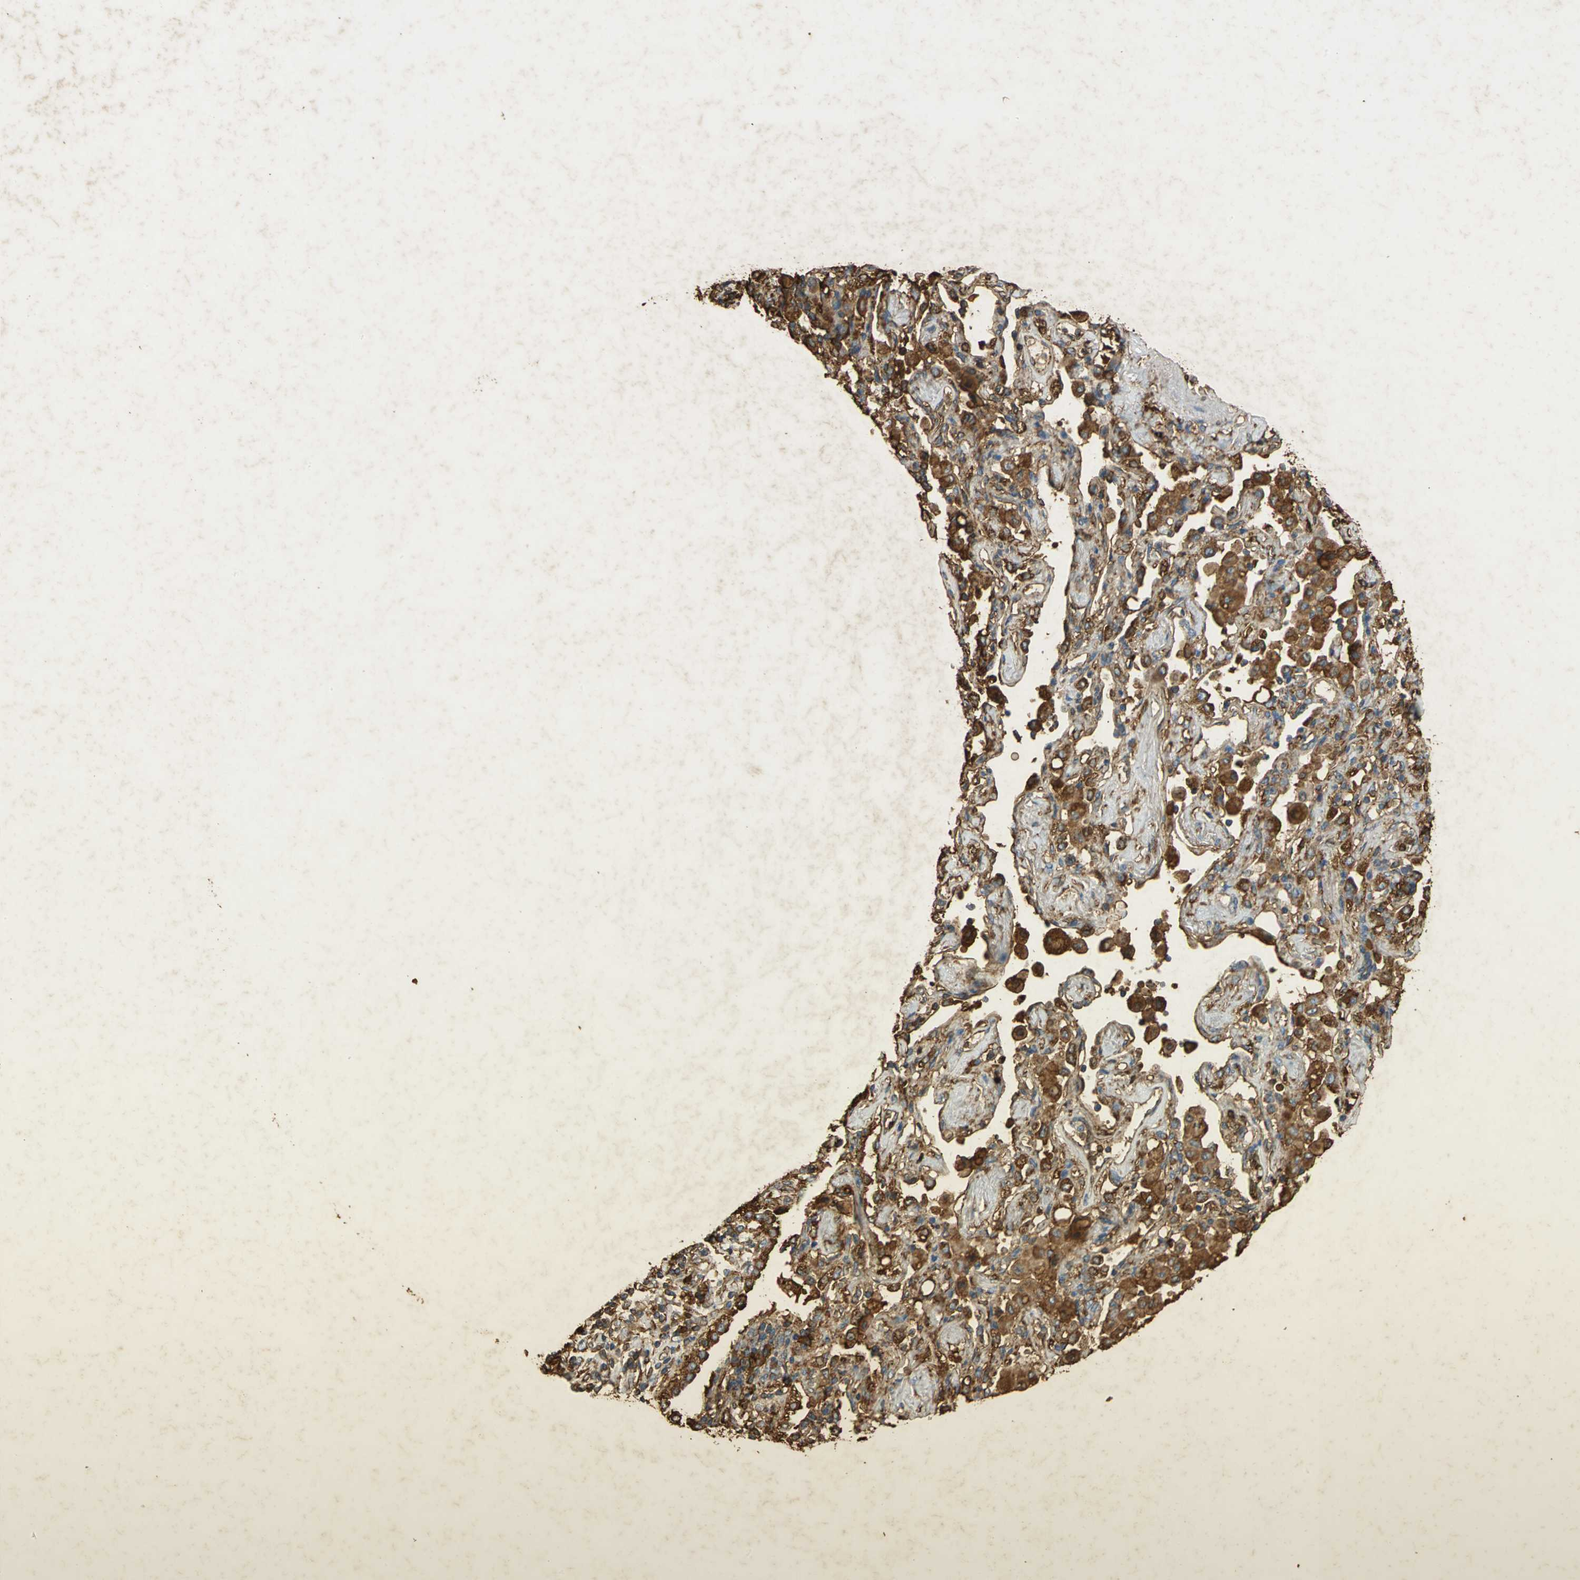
{"staining": {"intensity": "moderate", "quantity": ">75%", "location": "cytoplasmic/membranous"}, "tissue": "lung cancer", "cell_type": "Tumor cells", "image_type": "cancer", "snomed": [{"axis": "morphology", "description": "Squamous cell carcinoma, NOS"}, {"axis": "topography", "description": "Lung"}], "caption": "Squamous cell carcinoma (lung) stained with a brown dye exhibits moderate cytoplasmic/membranous positive expression in about >75% of tumor cells.", "gene": "HSP90B1", "patient": {"sex": "female", "age": 67}}